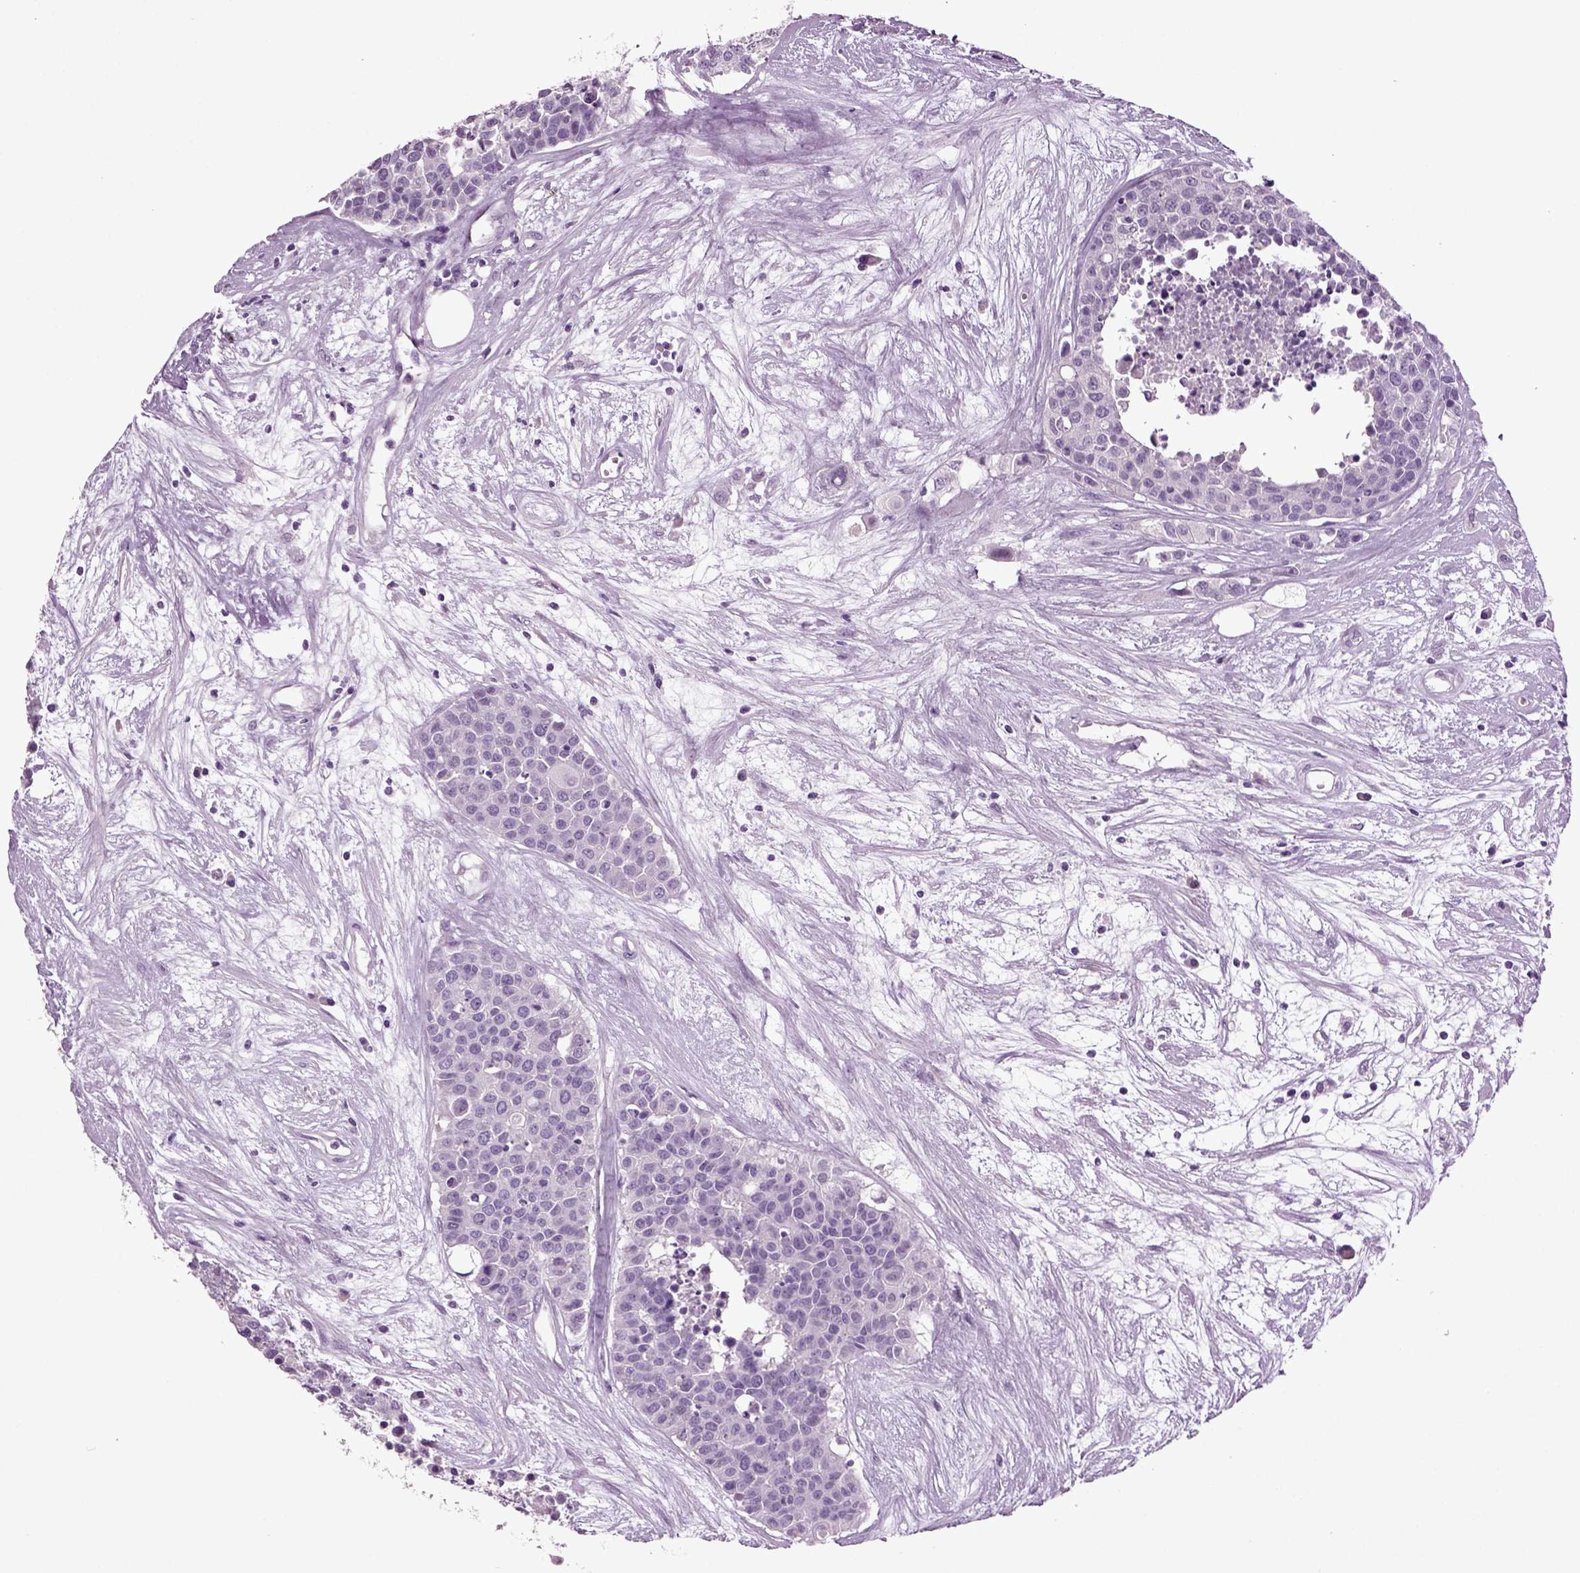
{"staining": {"intensity": "negative", "quantity": "none", "location": "none"}, "tissue": "carcinoid", "cell_type": "Tumor cells", "image_type": "cancer", "snomed": [{"axis": "morphology", "description": "Carcinoid, malignant, NOS"}, {"axis": "topography", "description": "Colon"}], "caption": "Carcinoid stained for a protein using immunohistochemistry (IHC) shows no staining tumor cells.", "gene": "SLC17A6", "patient": {"sex": "male", "age": 81}}